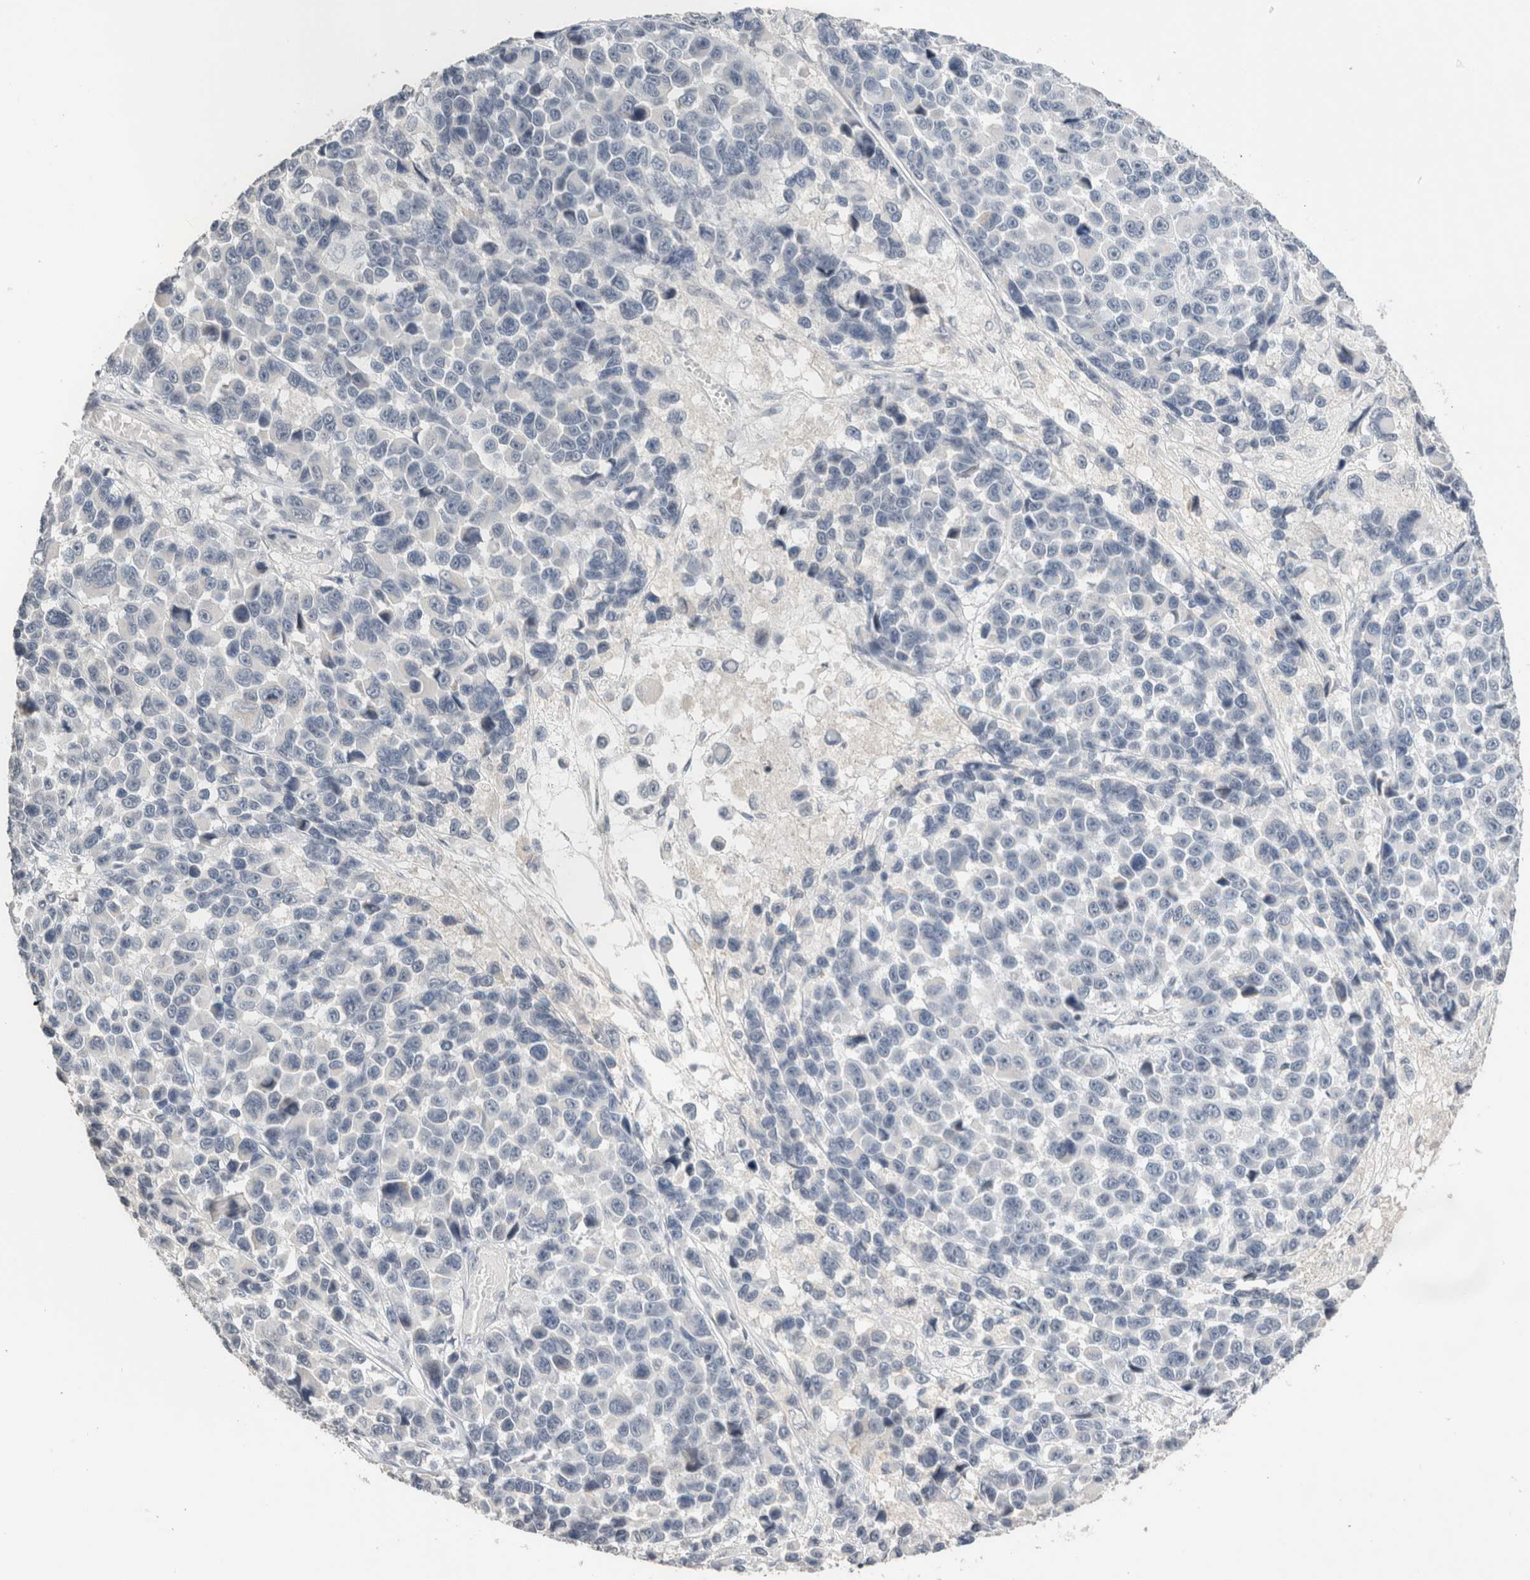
{"staining": {"intensity": "negative", "quantity": "none", "location": "none"}, "tissue": "melanoma", "cell_type": "Tumor cells", "image_type": "cancer", "snomed": [{"axis": "morphology", "description": "Malignant melanoma, NOS"}, {"axis": "topography", "description": "Skin"}], "caption": "The histopathology image shows no significant staining in tumor cells of malignant melanoma.", "gene": "CRAT", "patient": {"sex": "male", "age": 53}}